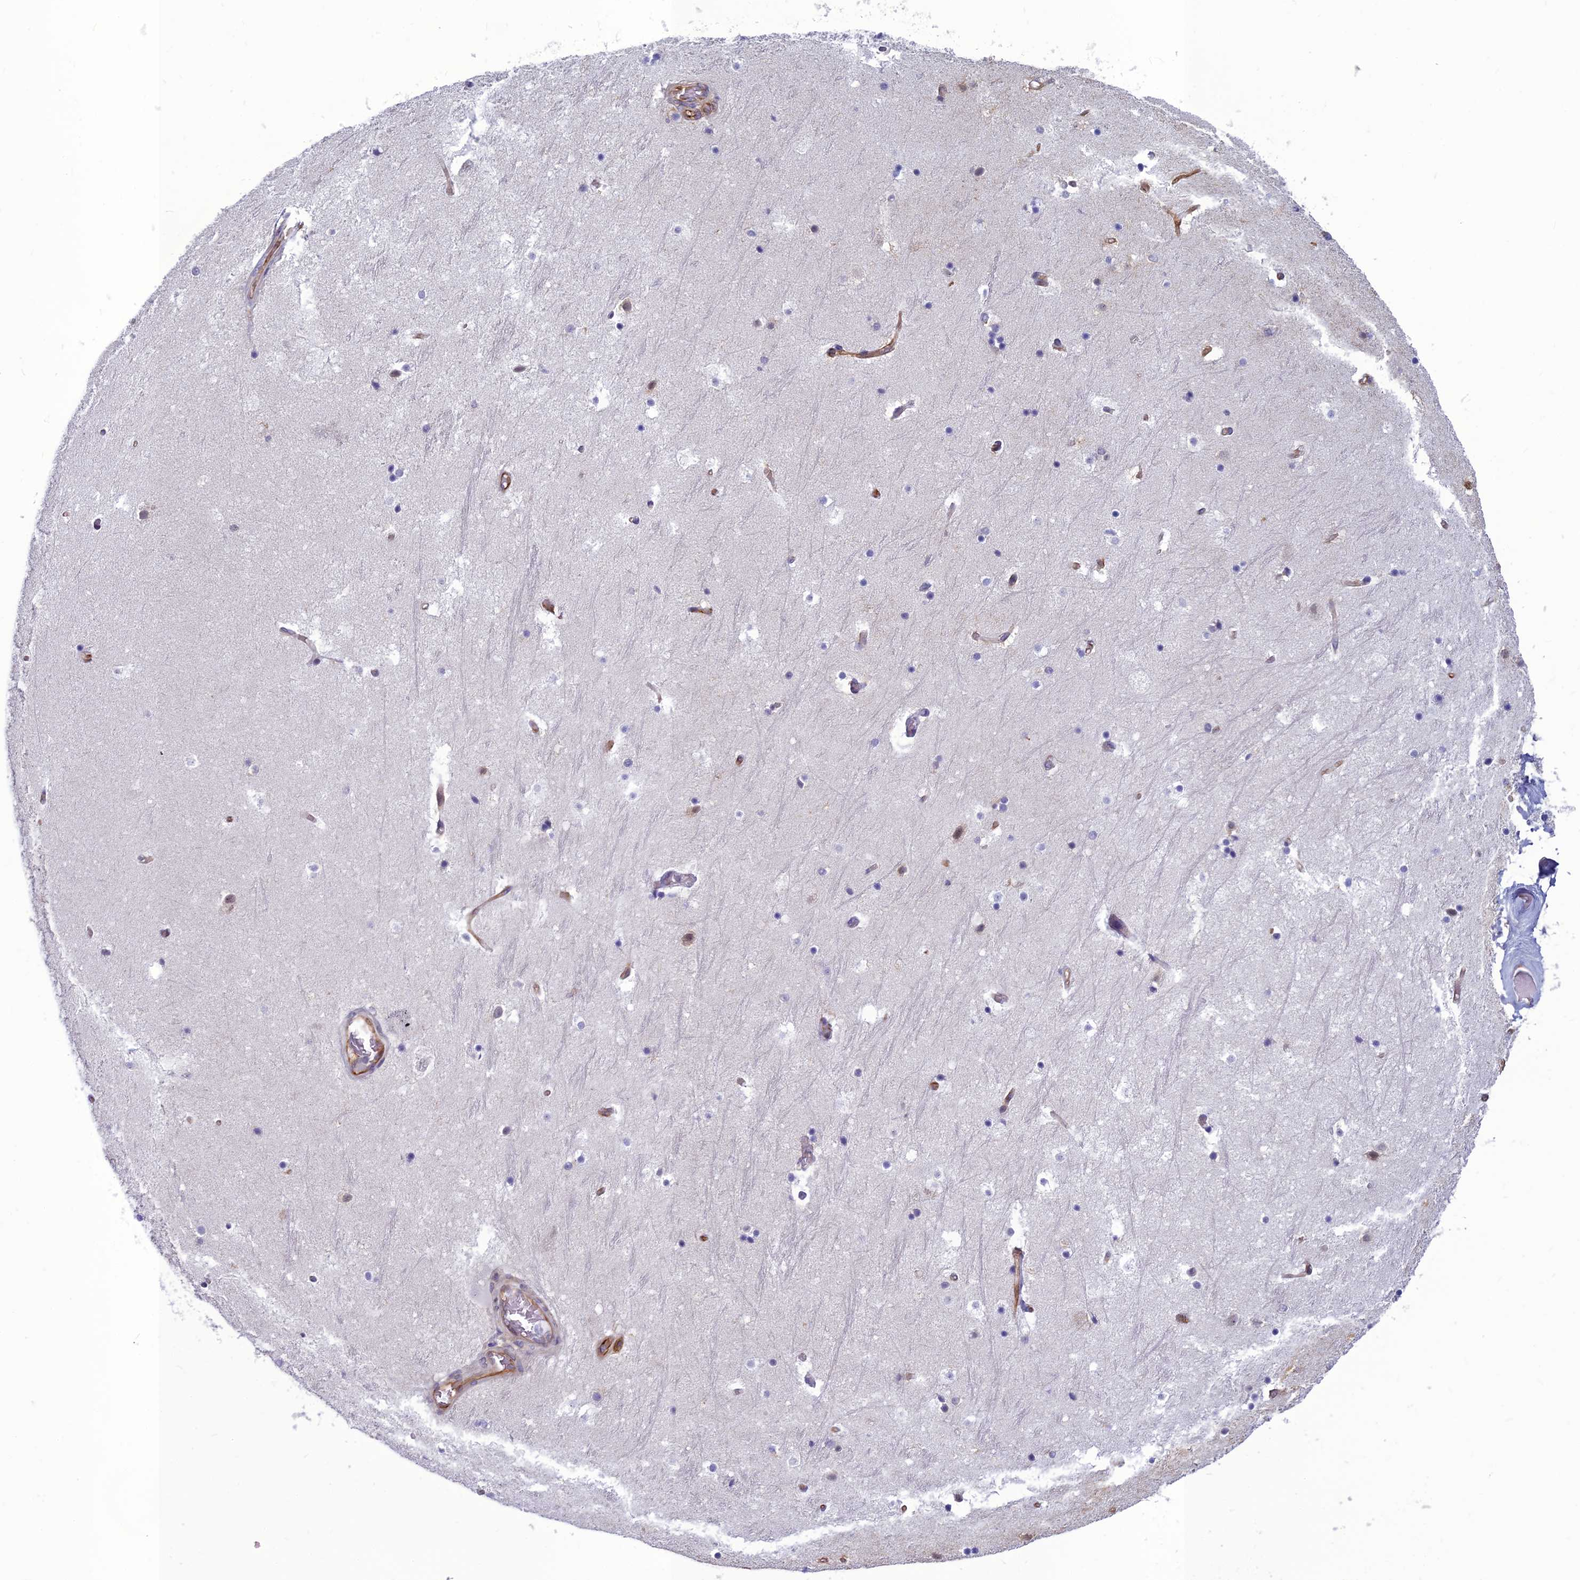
{"staining": {"intensity": "moderate", "quantity": "<25%", "location": "cytoplasmic/membranous,nuclear"}, "tissue": "hippocampus", "cell_type": "Glial cells", "image_type": "normal", "snomed": [{"axis": "morphology", "description": "Normal tissue, NOS"}, {"axis": "topography", "description": "Hippocampus"}], "caption": "IHC staining of unremarkable hippocampus, which demonstrates low levels of moderate cytoplasmic/membranous,nuclear positivity in approximately <25% of glial cells indicating moderate cytoplasmic/membranous,nuclear protein staining. The staining was performed using DAB (3,3'-diaminobenzidine) (brown) for protein detection and nuclei were counterstained in hematoxylin (blue).", "gene": "RGL3", "patient": {"sex": "female", "age": 52}}